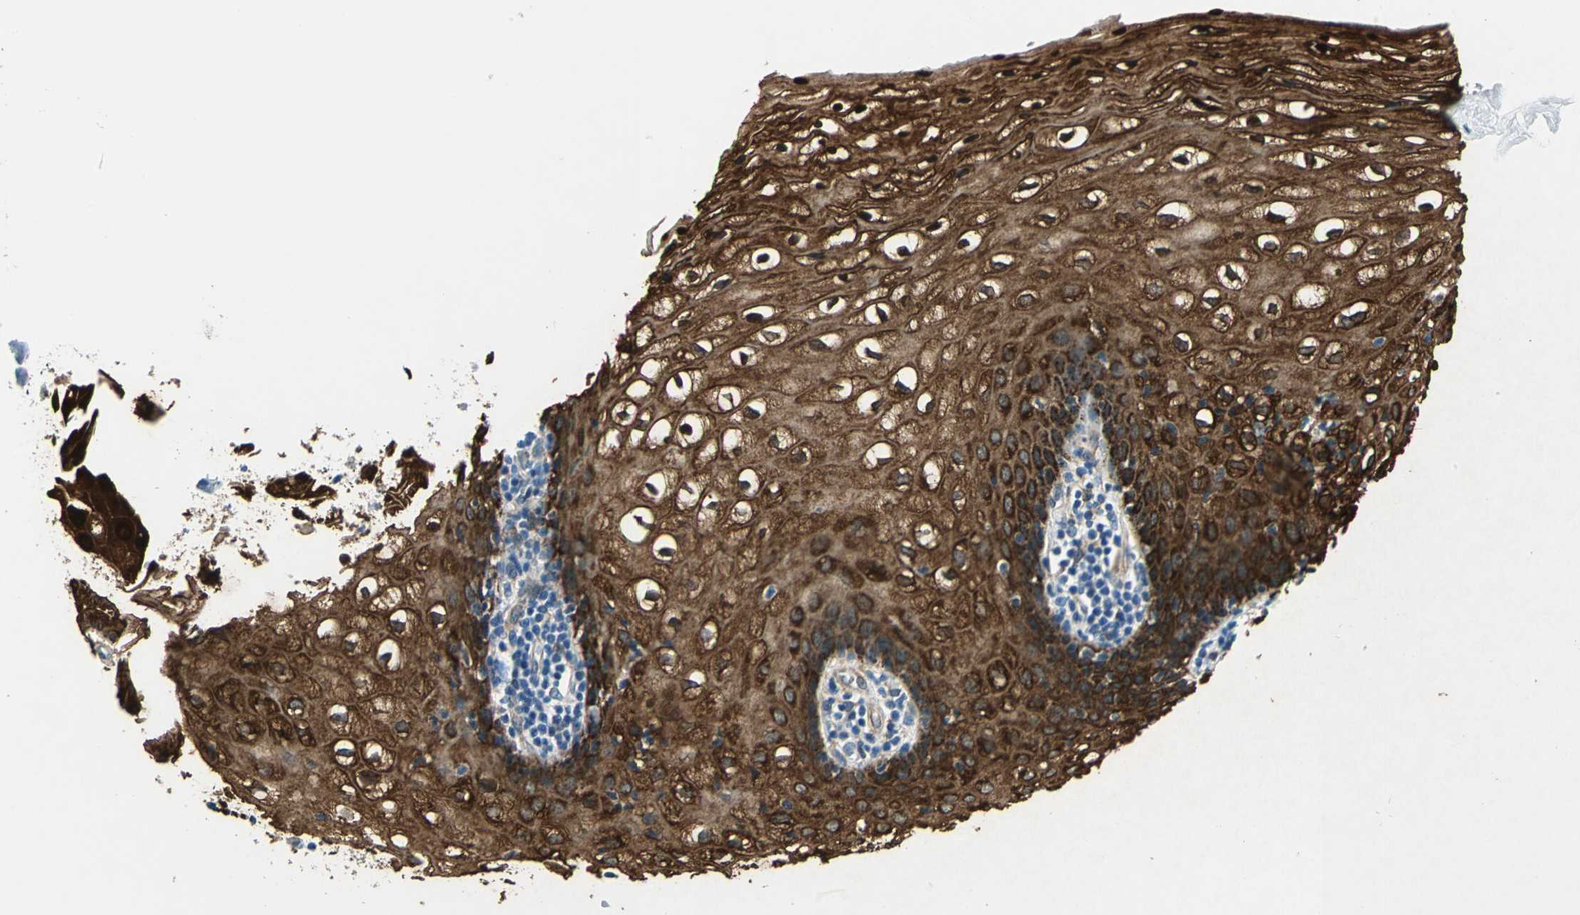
{"staining": {"intensity": "strong", "quantity": ">75%", "location": "cytoplasmic/membranous"}, "tissue": "vagina", "cell_type": "Squamous epithelial cells", "image_type": "normal", "snomed": [{"axis": "morphology", "description": "Normal tissue, NOS"}, {"axis": "topography", "description": "Vagina"}], "caption": "Immunohistochemistry (IHC) histopathology image of benign vagina: human vagina stained using IHC exhibits high levels of strong protein expression localized specifically in the cytoplasmic/membranous of squamous epithelial cells, appearing as a cytoplasmic/membranous brown color.", "gene": "HSPB1", "patient": {"sex": "female", "age": 34}}